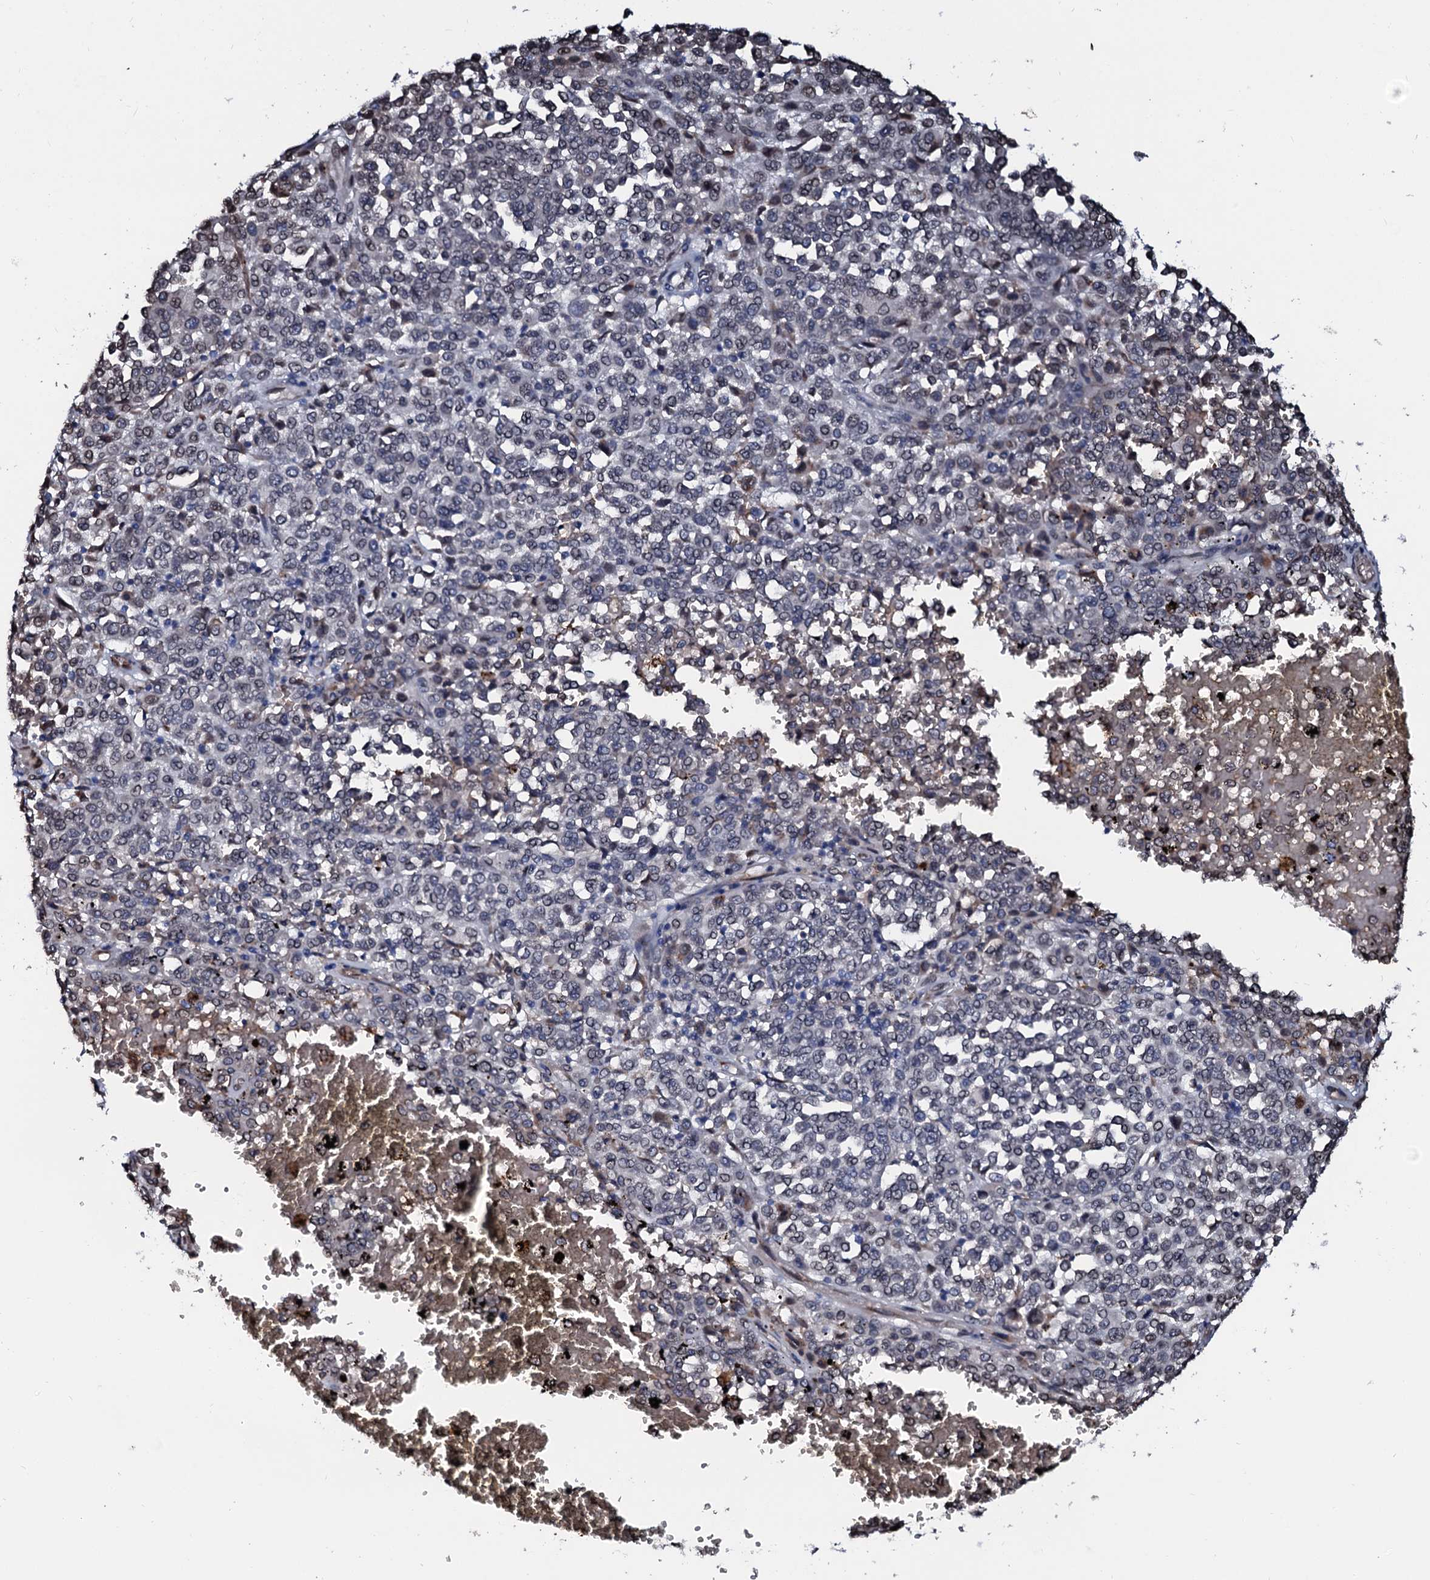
{"staining": {"intensity": "negative", "quantity": "none", "location": "none"}, "tissue": "melanoma", "cell_type": "Tumor cells", "image_type": "cancer", "snomed": [{"axis": "morphology", "description": "Malignant melanoma, Metastatic site"}, {"axis": "topography", "description": "Pancreas"}], "caption": "The micrograph exhibits no staining of tumor cells in malignant melanoma (metastatic site).", "gene": "NRP2", "patient": {"sex": "female", "age": 30}}